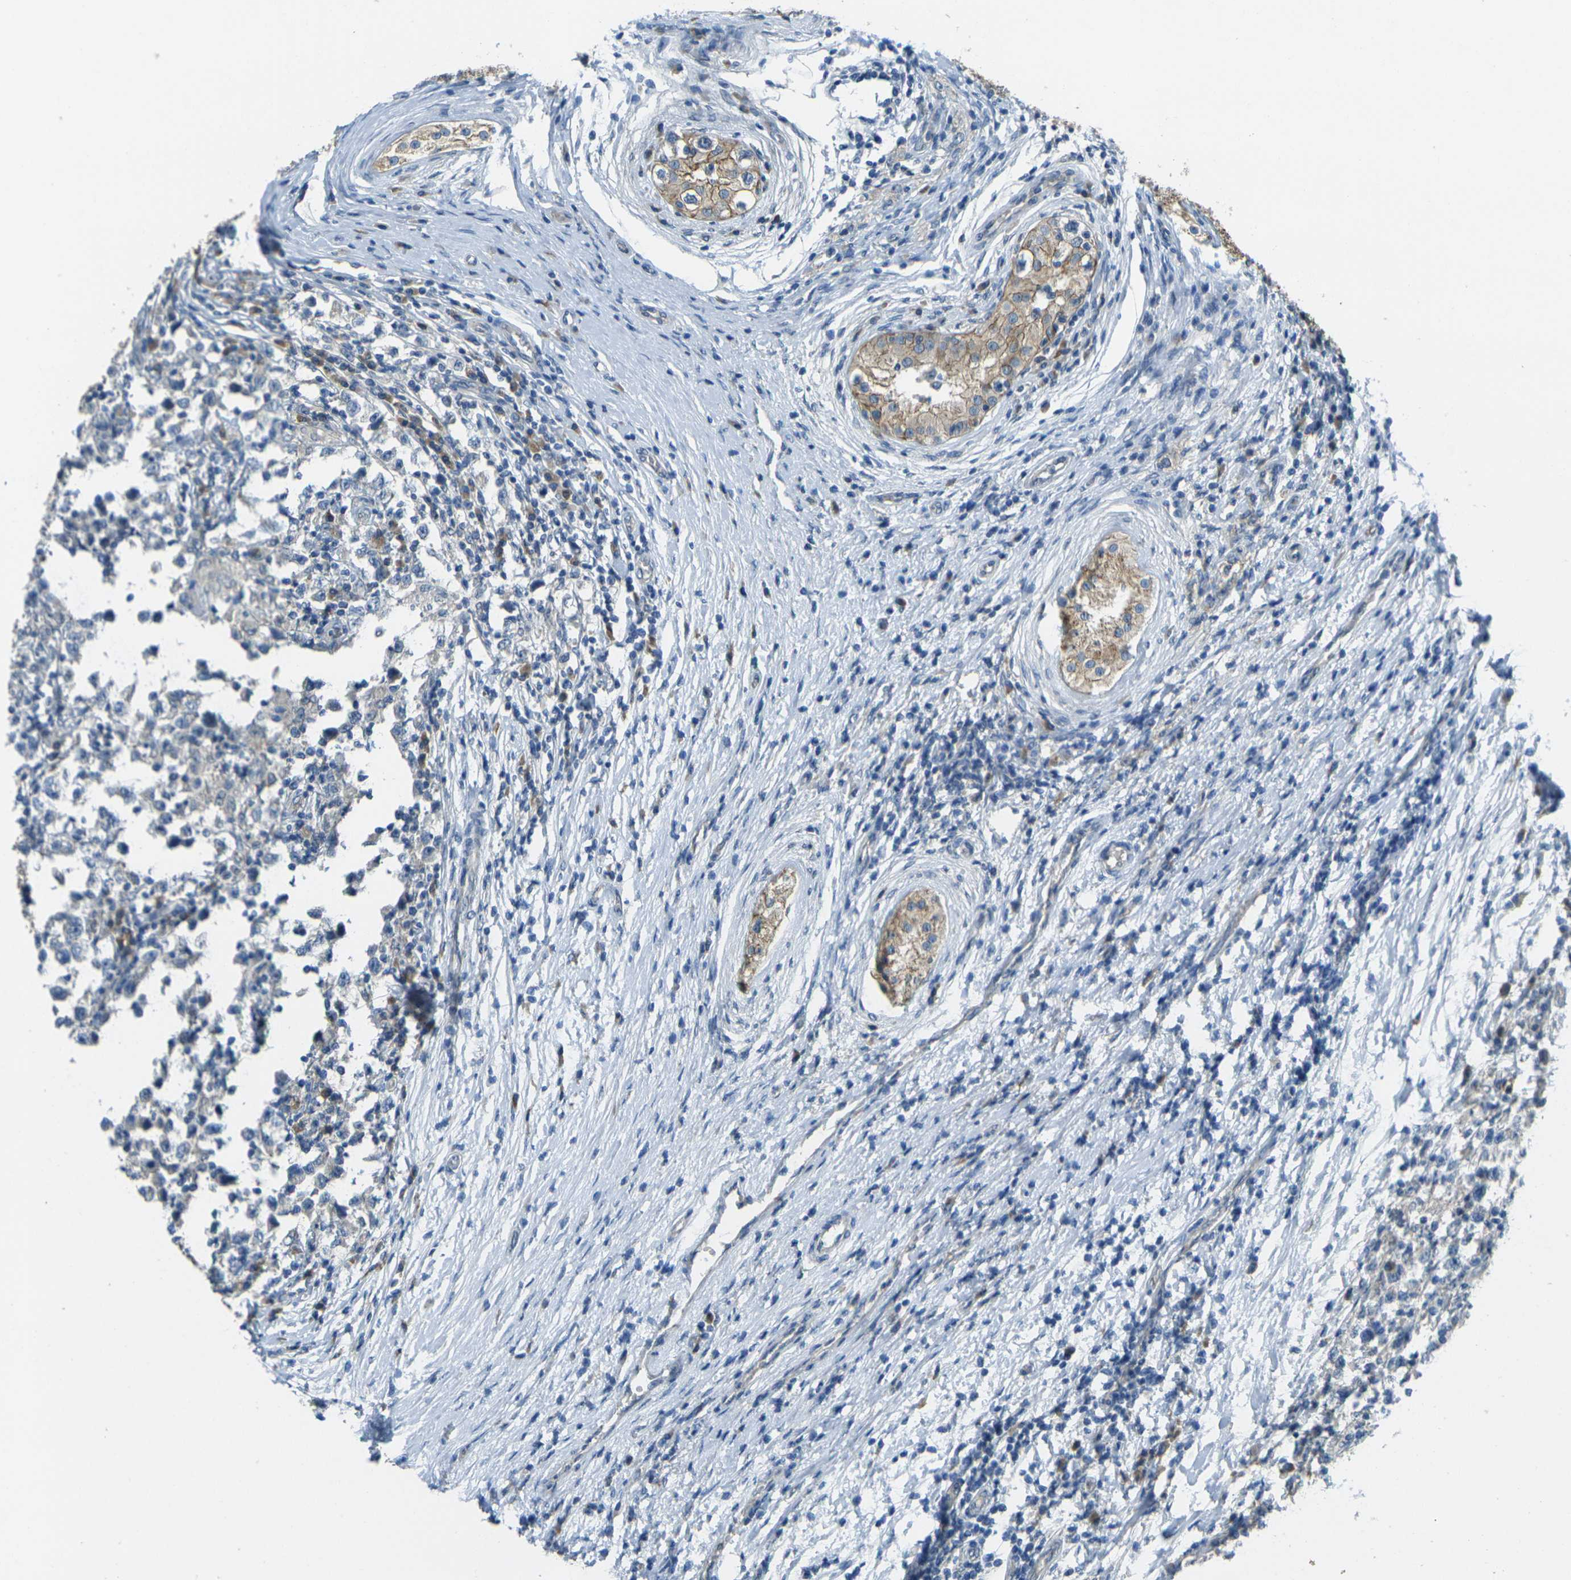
{"staining": {"intensity": "weak", "quantity": "25%-75%", "location": "cytoplasmic/membranous"}, "tissue": "testis cancer", "cell_type": "Tumor cells", "image_type": "cancer", "snomed": [{"axis": "morphology", "description": "Carcinoma, Embryonal, NOS"}, {"axis": "topography", "description": "Testis"}], "caption": "Immunohistochemical staining of testis embryonal carcinoma exhibits weak cytoplasmic/membranous protein positivity in approximately 25%-75% of tumor cells.", "gene": "RHBDD1", "patient": {"sex": "male", "age": 21}}